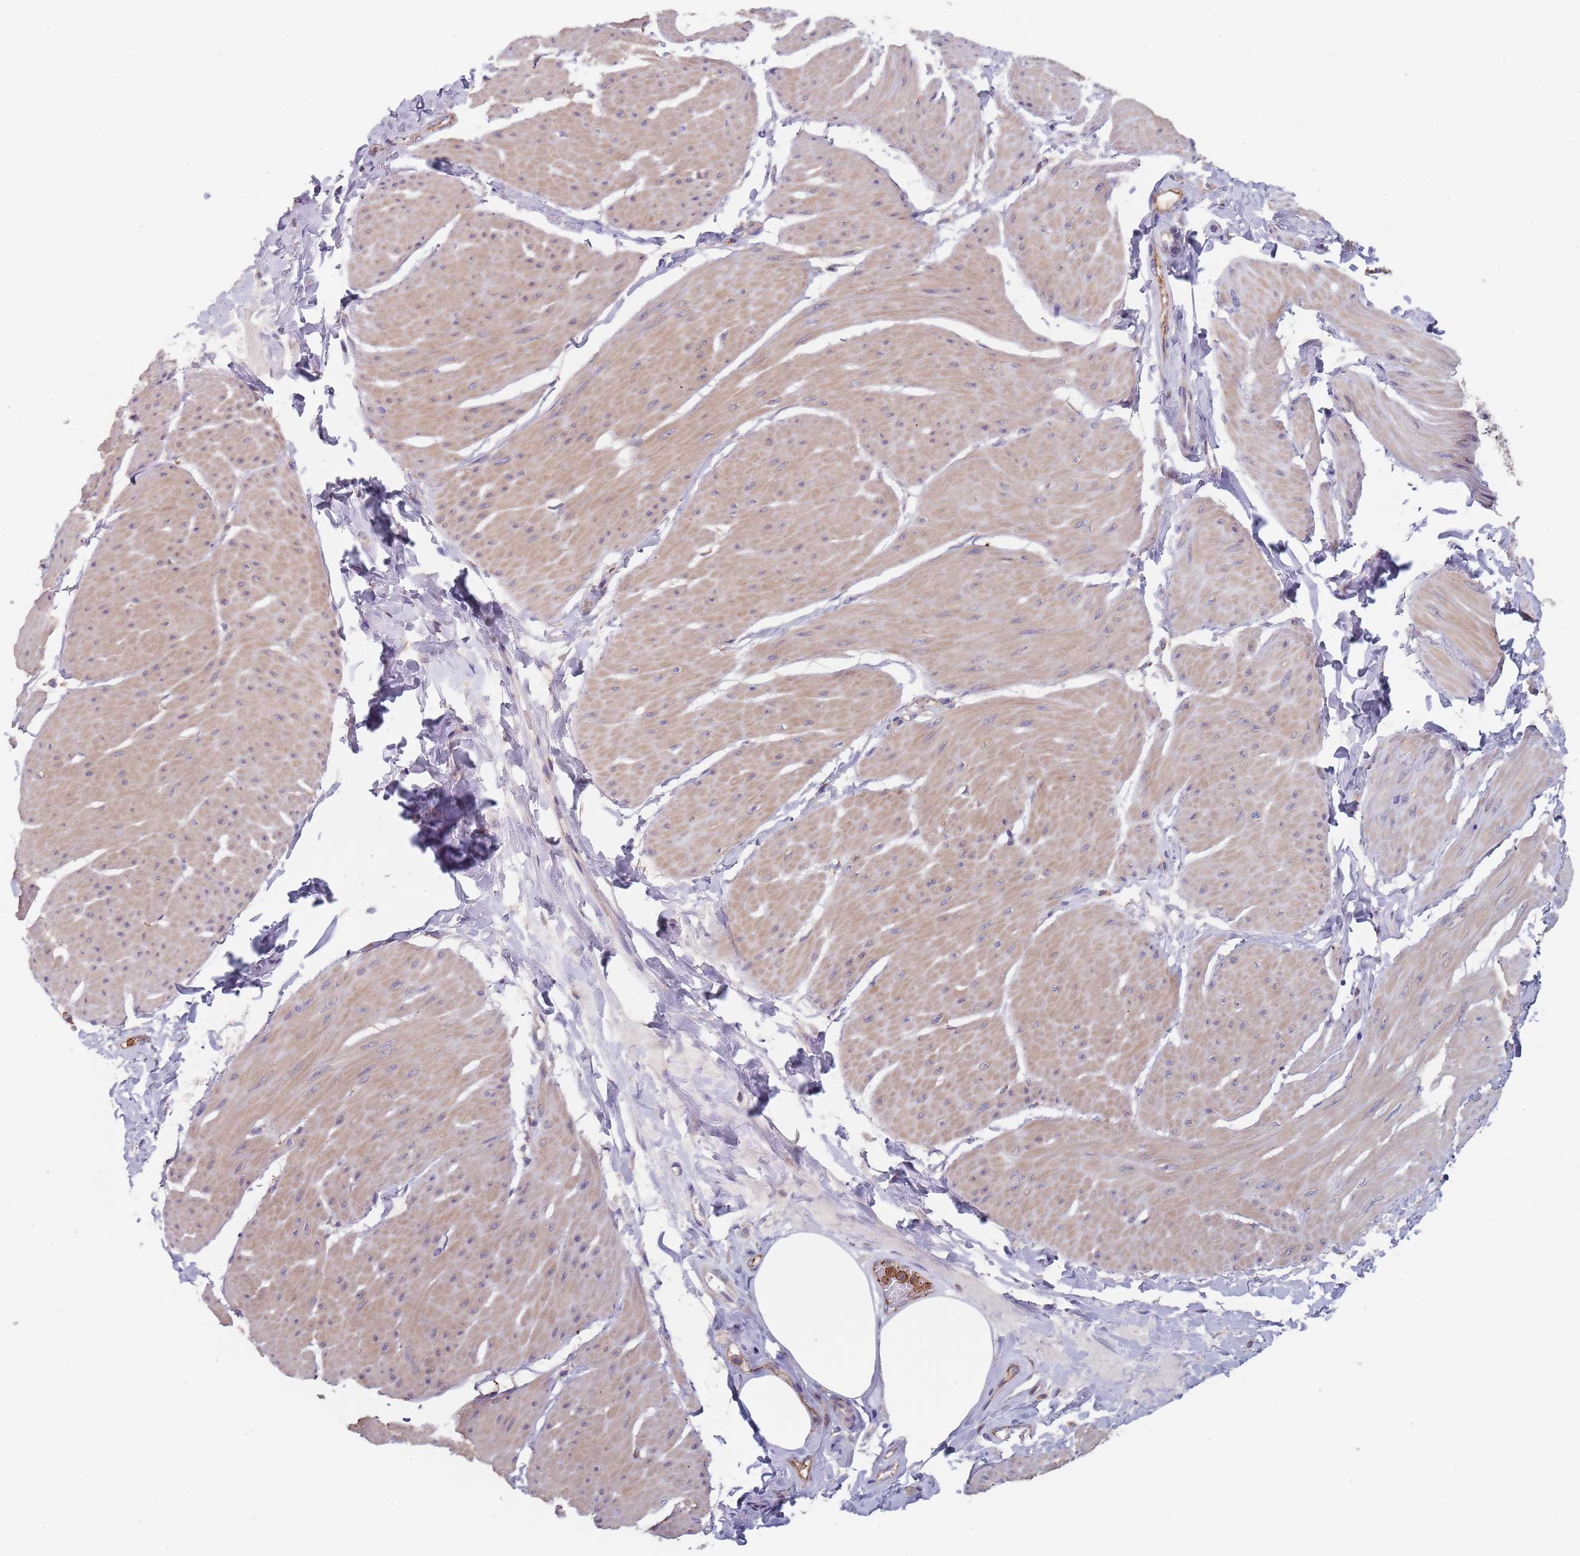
{"staining": {"intensity": "weak", "quantity": ">75%", "location": "cytoplasmic/membranous"}, "tissue": "smooth muscle", "cell_type": "Smooth muscle cells", "image_type": "normal", "snomed": [{"axis": "morphology", "description": "Urothelial carcinoma, High grade"}, {"axis": "topography", "description": "Urinary bladder"}], "caption": "A high-resolution micrograph shows IHC staining of benign smooth muscle, which shows weak cytoplasmic/membranous positivity in approximately >75% of smooth muscle cells.", "gene": "DCUN1D3", "patient": {"sex": "male", "age": 46}}